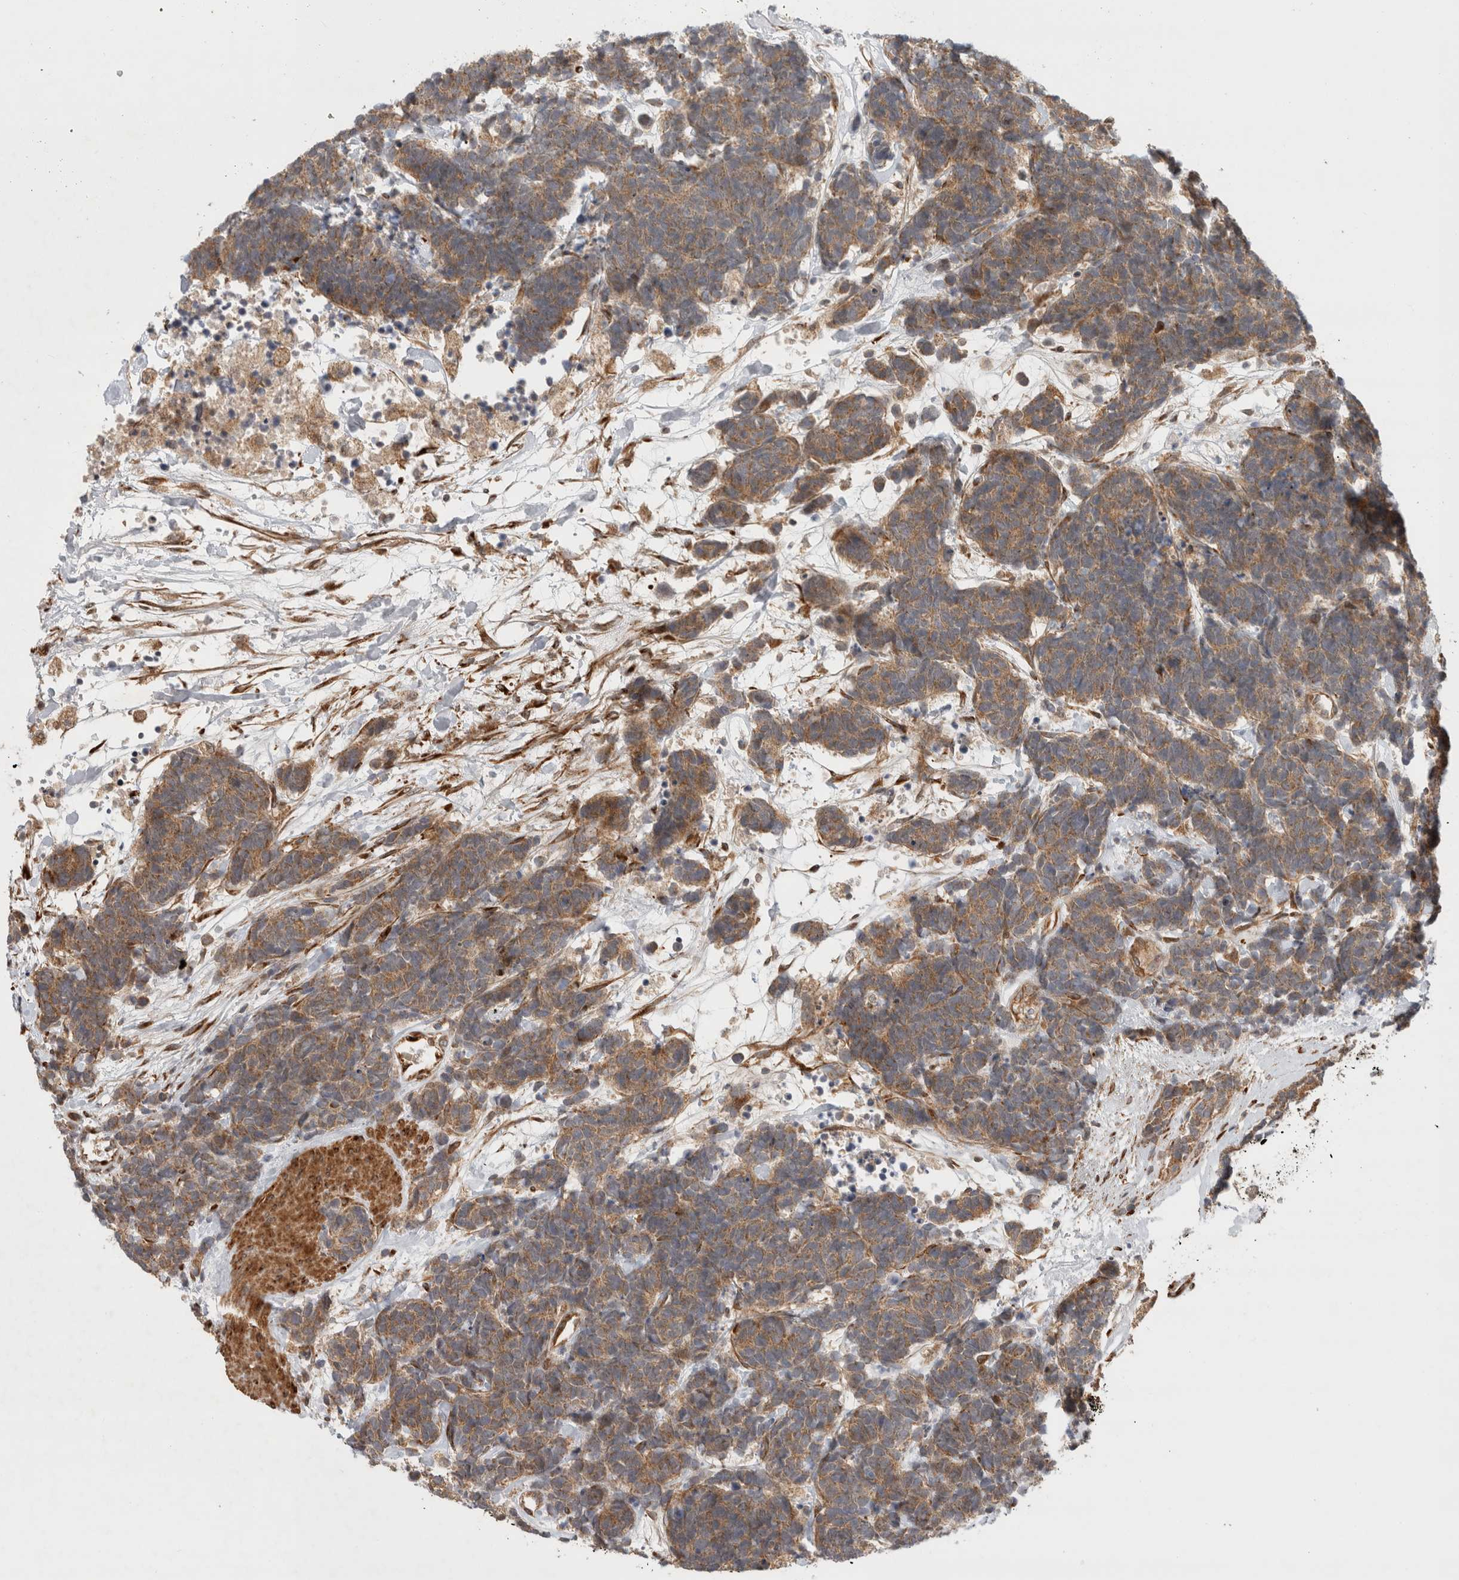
{"staining": {"intensity": "moderate", "quantity": ">75%", "location": "cytoplasmic/membranous"}, "tissue": "carcinoid", "cell_type": "Tumor cells", "image_type": "cancer", "snomed": [{"axis": "morphology", "description": "Carcinoma, NOS"}, {"axis": "morphology", "description": "Carcinoid, malignant, NOS"}, {"axis": "topography", "description": "Urinary bladder"}], "caption": "The micrograph exhibits immunohistochemical staining of carcinoid (malignant). There is moderate cytoplasmic/membranous expression is appreciated in about >75% of tumor cells. (Stains: DAB (3,3'-diaminobenzidine) in brown, nuclei in blue, Microscopy: brightfield microscopy at high magnification).", "gene": "TUBD1", "patient": {"sex": "male", "age": 57}}